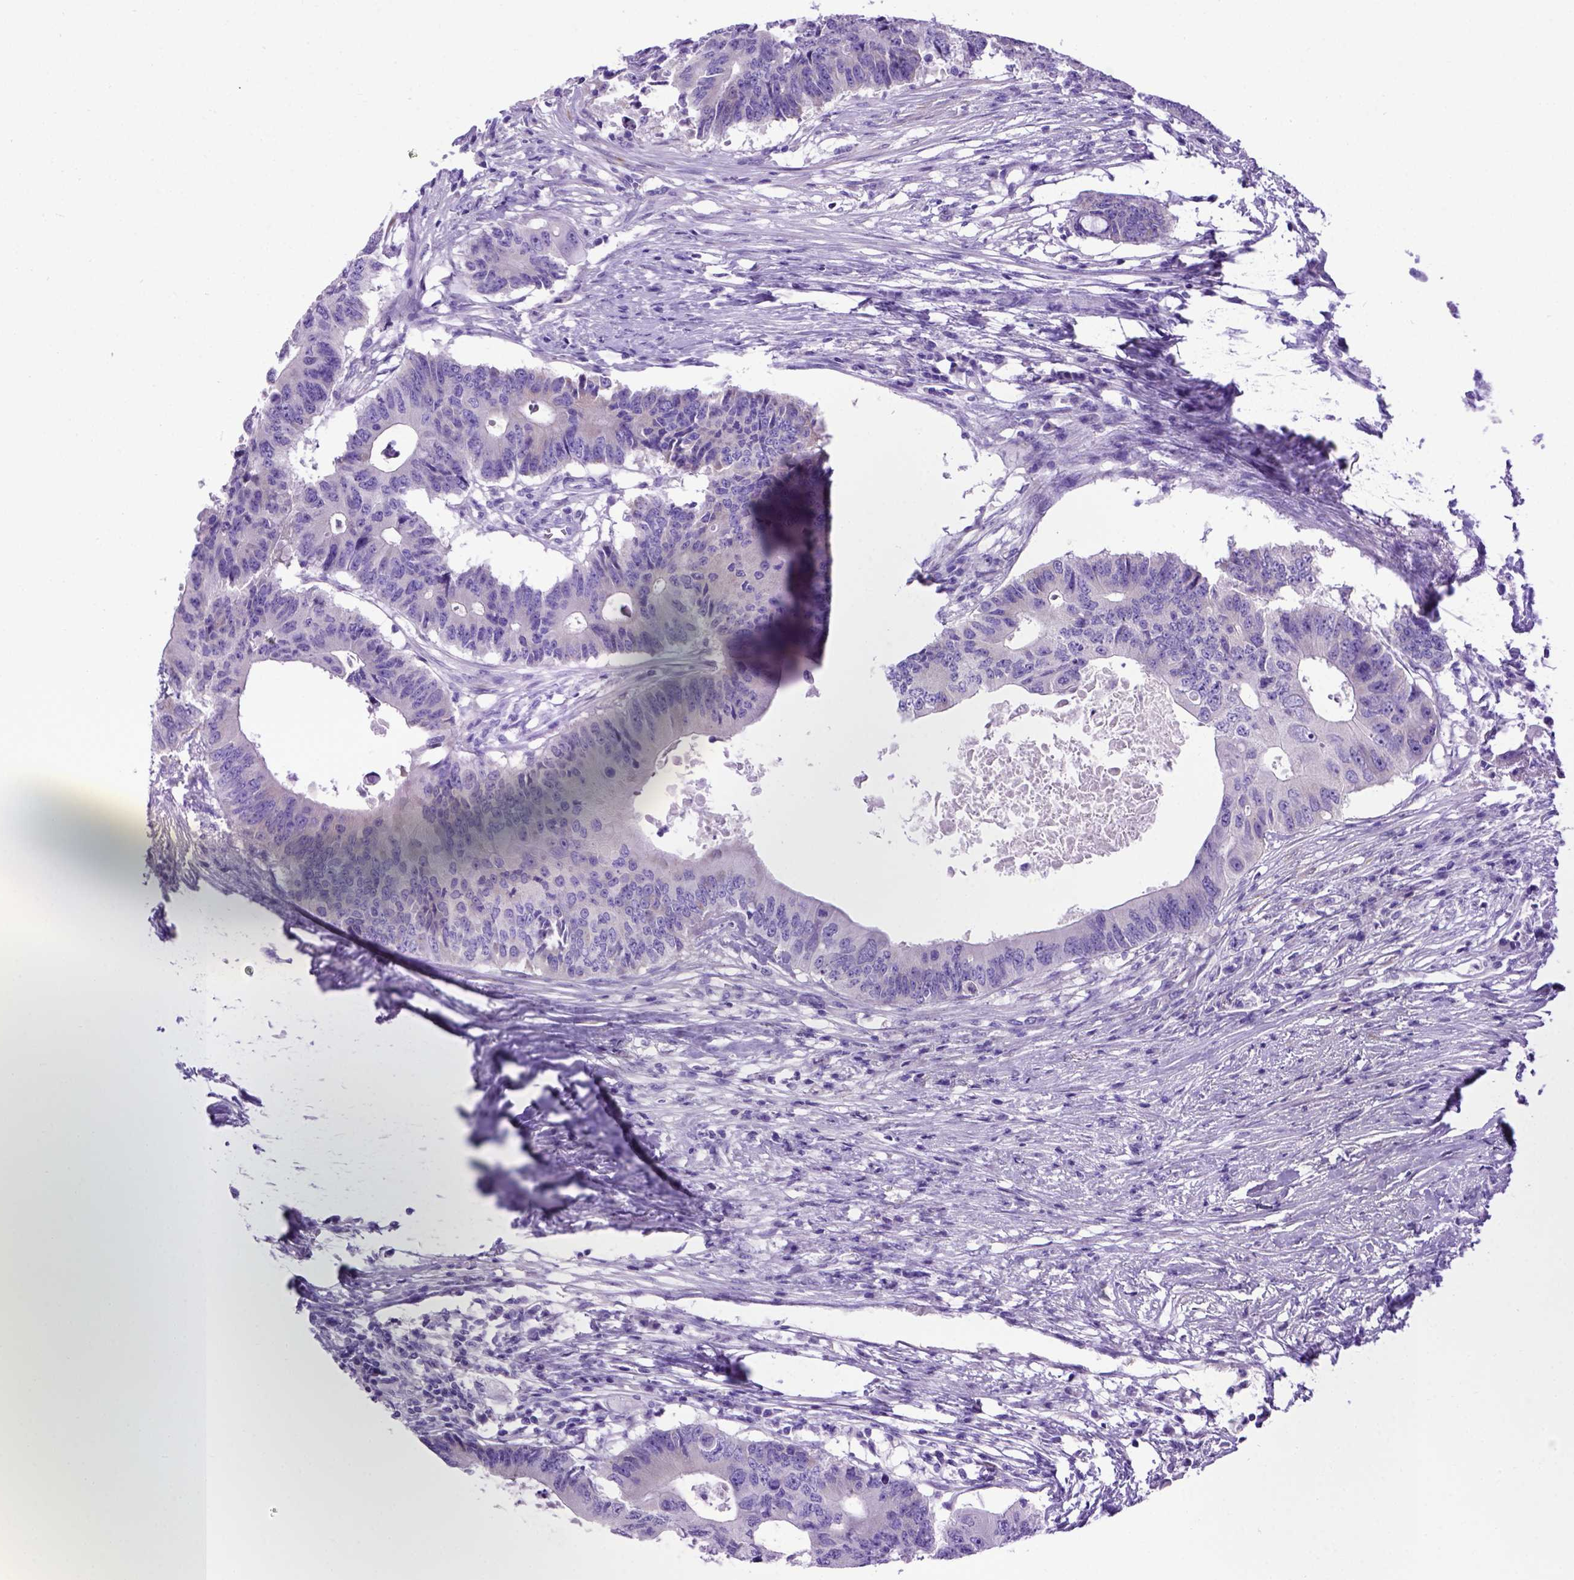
{"staining": {"intensity": "negative", "quantity": "none", "location": "none"}, "tissue": "colorectal cancer", "cell_type": "Tumor cells", "image_type": "cancer", "snomed": [{"axis": "morphology", "description": "Adenocarcinoma, NOS"}, {"axis": "topography", "description": "Colon"}], "caption": "Immunohistochemistry image of colorectal cancer (adenocarcinoma) stained for a protein (brown), which displays no positivity in tumor cells.", "gene": "PTGES", "patient": {"sex": "male", "age": 71}}